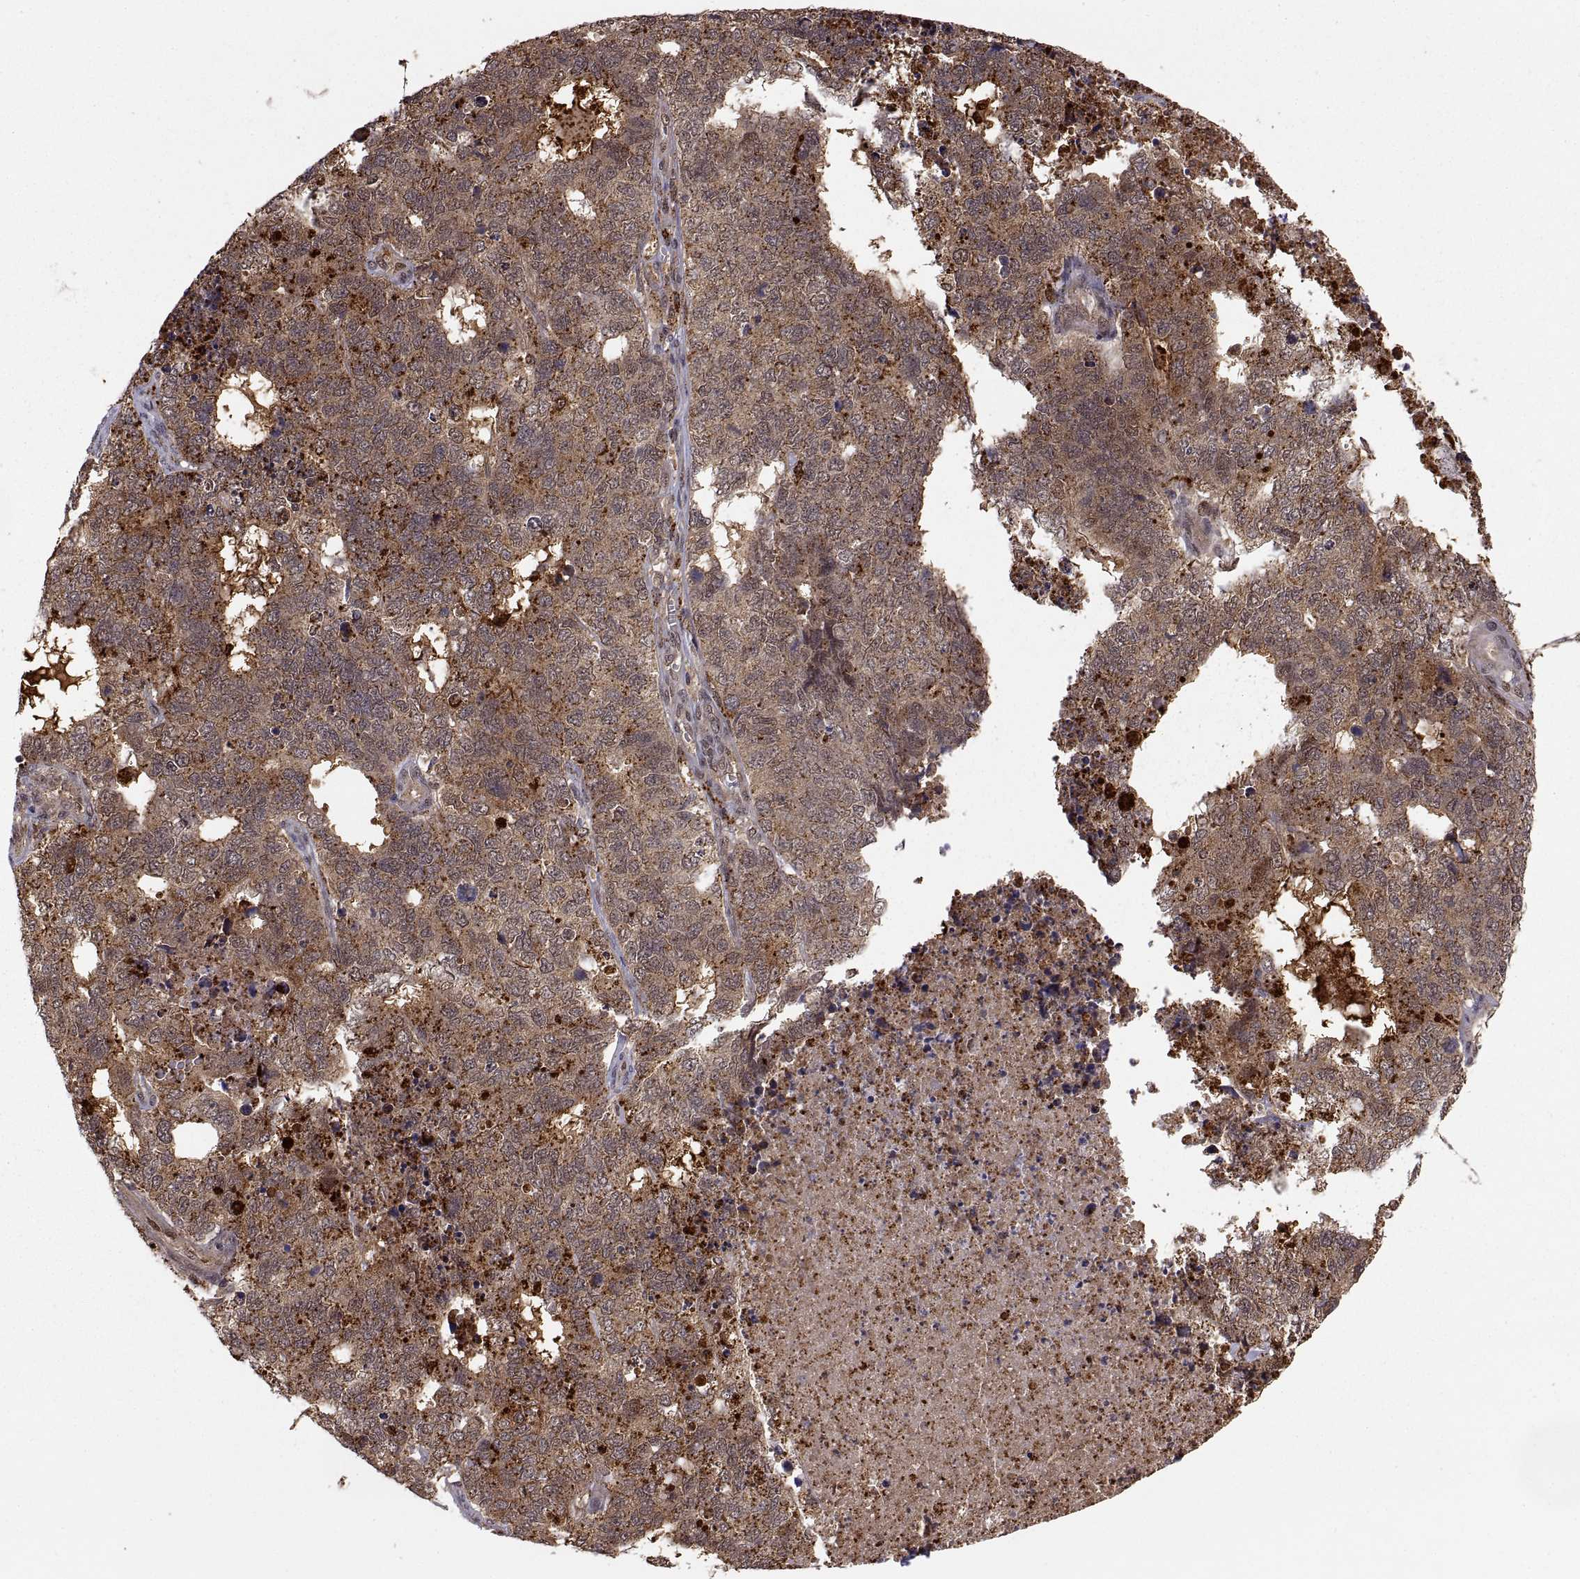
{"staining": {"intensity": "moderate", "quantity": ">75%", "location": "cytoplasmic/membranous"}, "tissue": "cervical cancer", "cell_type": "Tumor cells", "image_type": "cancer", "snomed": [{"axis": "morphology", "description": "Squamous cell carcinoma, NOS"}, {"axis": "topography", "description": "Cervix"}], "caption": "Approximately >75% of tumor cells in squamous cell carcinoma (cervical) exhibit moderate cytoplasmic/membranous protein expression as visualized by brown immunohistochemical staining.", "gene": "PSMC2", "patient": {"sex": "female", "age": 63}}